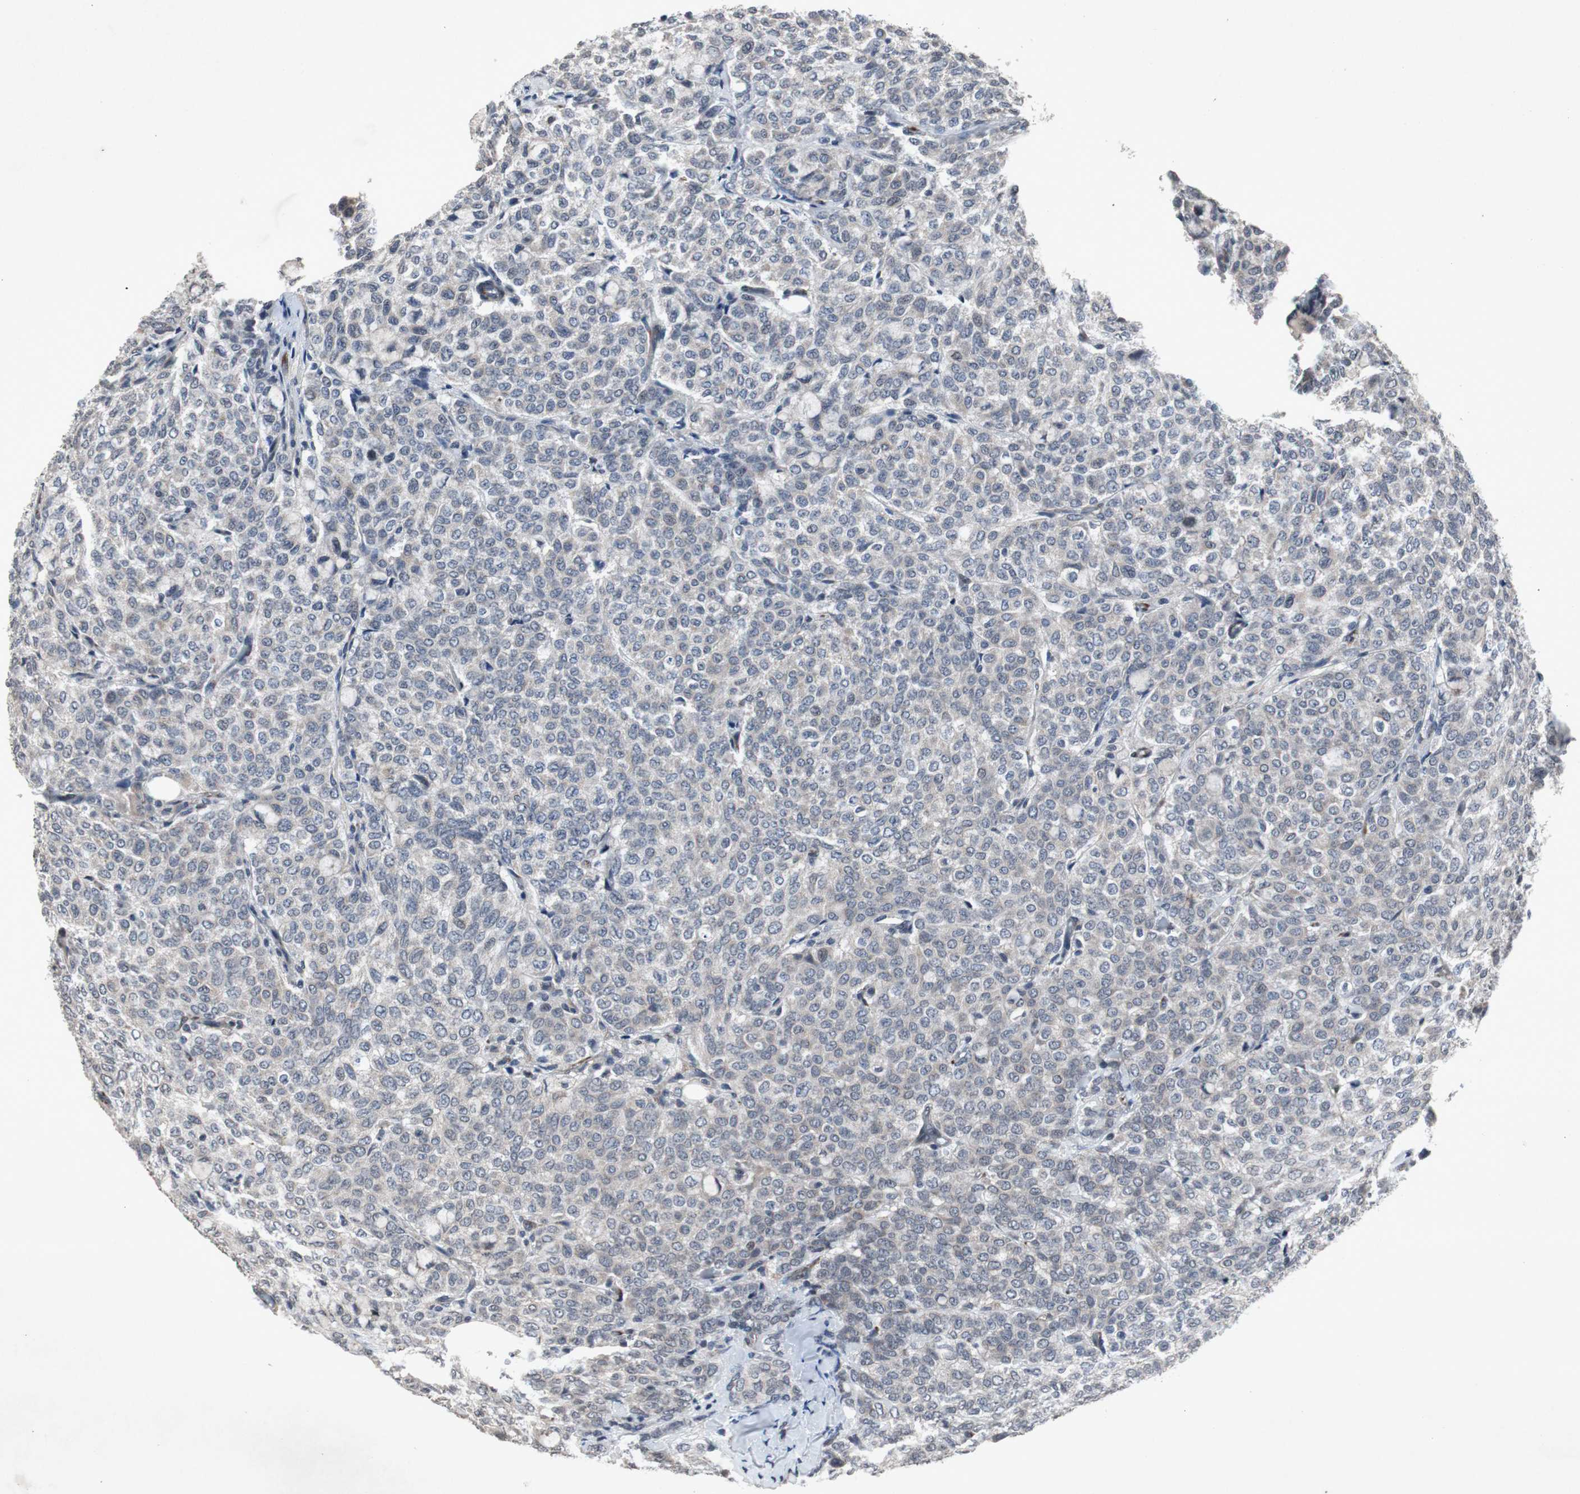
{"staining": {"intensity": "weak", "quantity": "<25%", "location": "cytoplasmic/membranous"}, "tissue": "breast cancer", "cell_type": "Tumor cells", "image_type": "cancer", "snomed": [{"axis": "morphology", "description": "Lobular carcinoma"}, {"axis": "topography", "description": "Breast"}], "caption": "A high-resolution histopathology image shows IHC staining of lobular carcinoma (breast), which shows no significant staining in tumor cells.", "gene": "CRADD", "patient": {"sex": "female", "age": 60}}